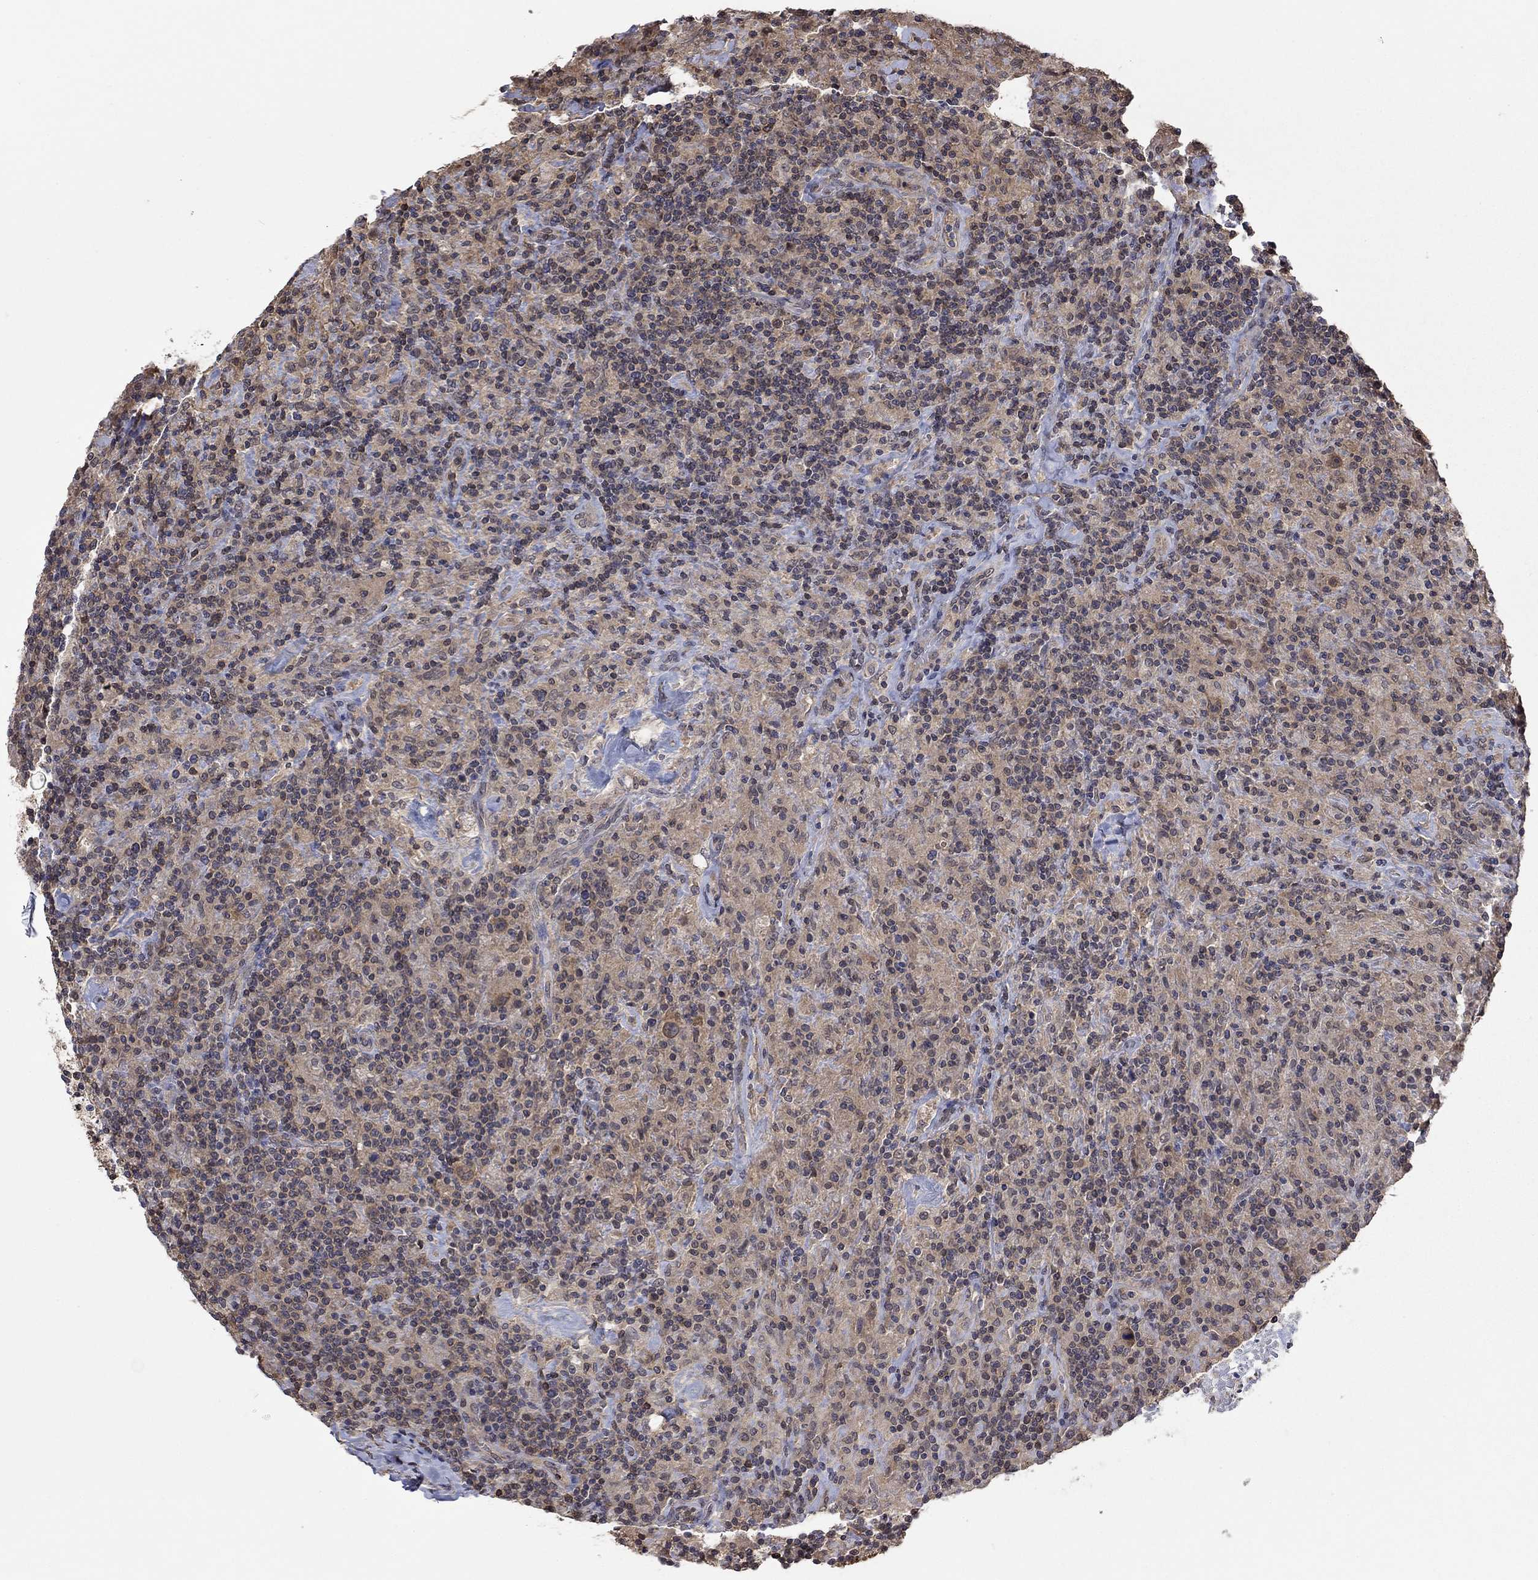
{"staining": {"intensity": "moderate", "quantity": "25%-75%", "location": "cytoplasmic/membranous"}, "tissue": "lymphoma", "cell_type": "Tumor cells", "image_type": "cancer", "snomed": [{"axis": "morphology", "description": "Hodgkin's disease, NOS"}, {"axis": "topography", "description": "Lymph node"}], "caption": "Brown immunohistochemical staining in lymphoma reveals moderate cytoplasmic/membranous staining in about 25%-75% of tumor cells. The protein of interest is shown in brown color, while the nuclei are stained blue.", "gene": "RNF114", "patient": {"sex": "male", "age": 70}}